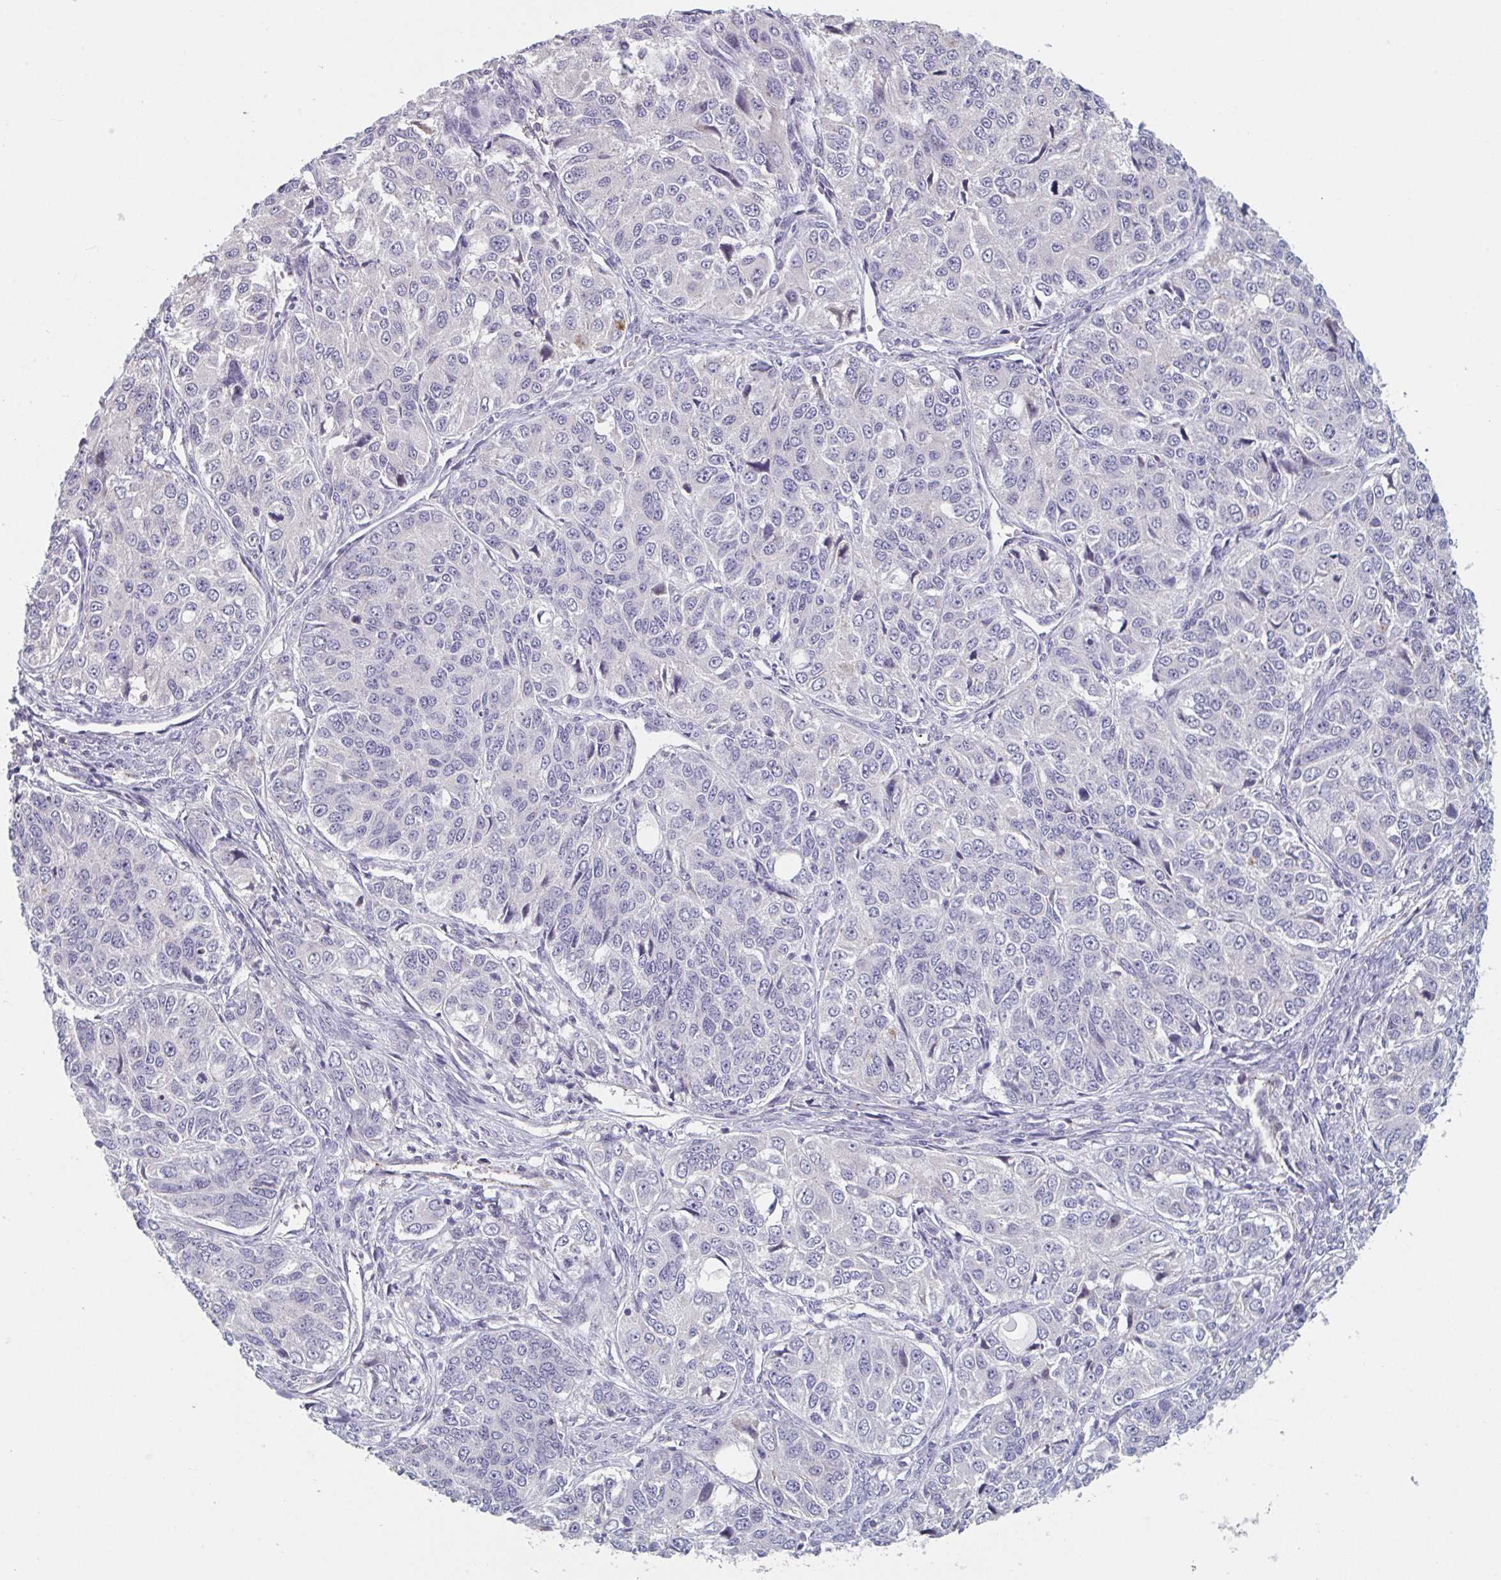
{"staining": {"intensity": "negative", "quantity": "none", "location": "none"}, "tissue": "ovarian cancer", "cell_type": "Tumor cells", "image_type": "cancer", "snomed": [{"axis": "morphology", "description": "Carcinoma, endometroid"}, {"axis": "topography", "description": "Ovary"}], "caption": "DAB (3,3'-diaminobenzidine) immunohistochemical staining of human endometroid carcinoma (ovarian) shows no significant staining in tumor cells.", "gene": "TNFSF10", "patient": {"sex": "female", "age": 51}}